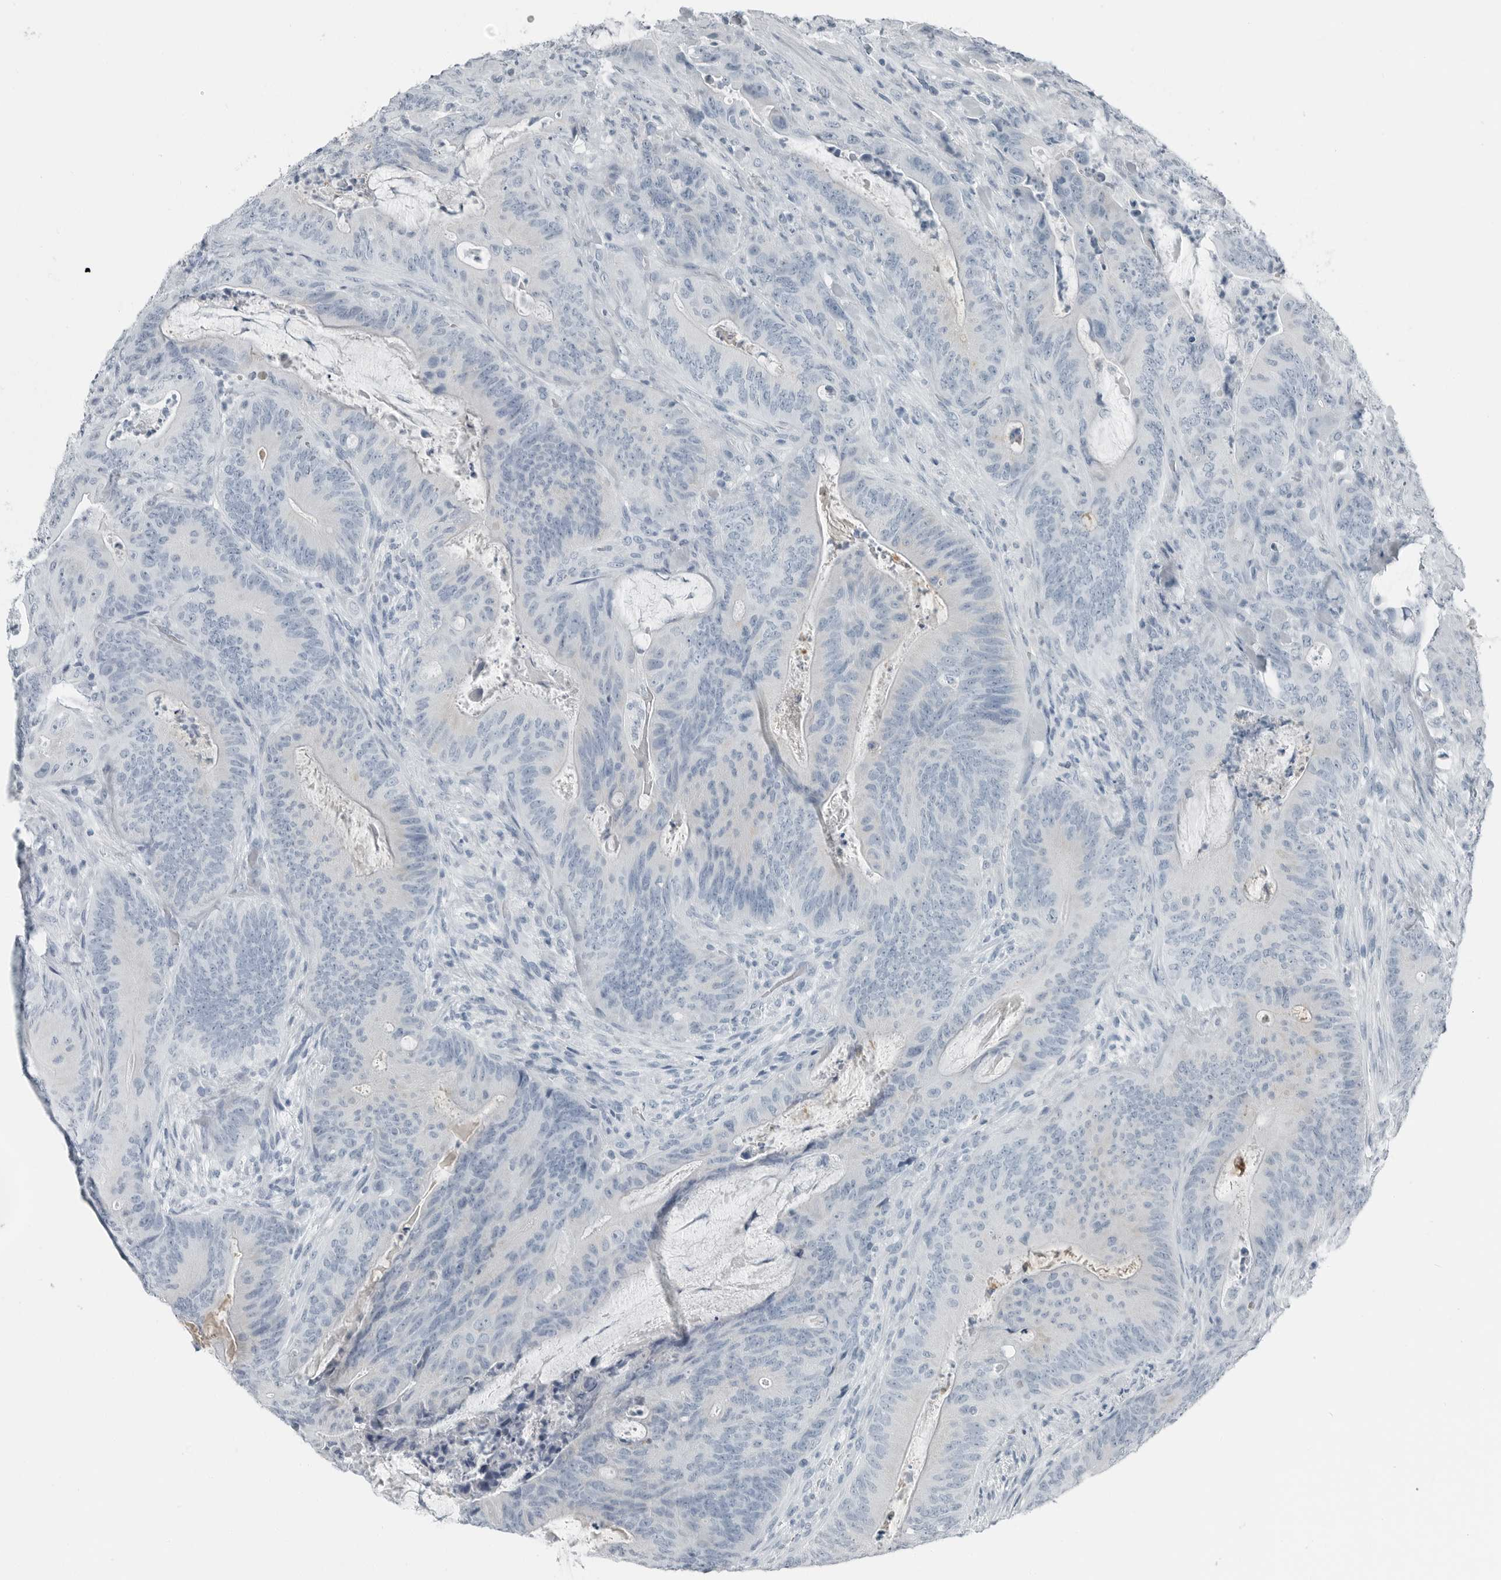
{"staining": {"intensity": "negative", "quantity": "none", "location": "none"}, "tissue": "colorectal cancer", "cell_type": "Tumor cells", "image_type": "cancer", "snomed": [{"axis": "morphology", "description": "Normal tissue, NOS"}, {"axis": "topography", "description": "Colon"}], "caption": "Immunohistochemical staining of human colorectal cancer reveals no significant staining in tumor cells. (Brightfield microscopy of DAB (3,3'-diaminobenzidine) IHC at high magnification).", "gene": "ZPBP2", "patient": {"sex": "female", "age": 82}}